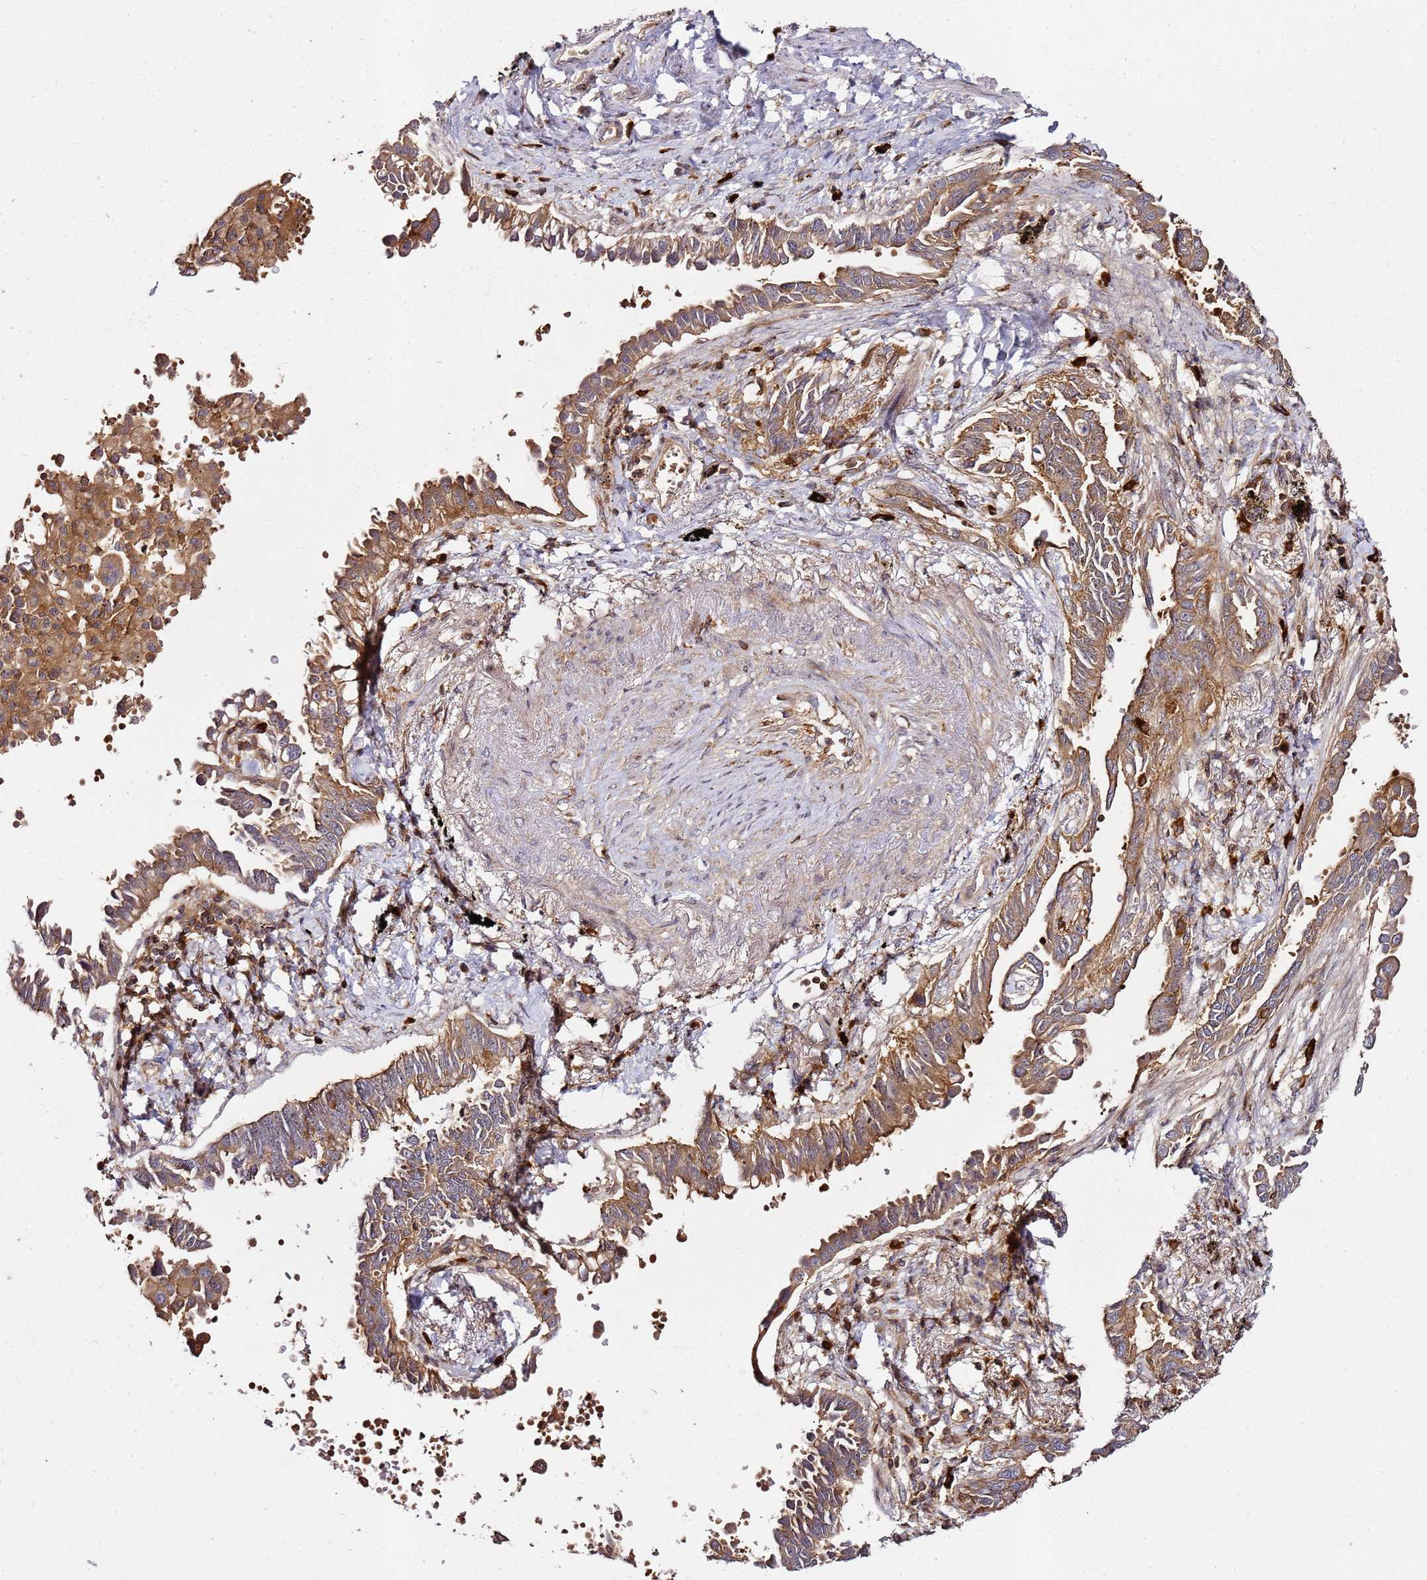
{"staining": {"intensity": "moderate", "quantity": ">75%", "location": "cytoplasmic/membranous"}, "tissue": "lung cancer", "cell_type": "Tumor cells", "image_type": "cancer", "snomed": [{"axis": "morphology", "description": "Adenocarcinoma, NOS"}, {"axis": "topography", "description": "Lung"}], "caption": "Protein analysis of lung cancer (adenocarcinoma) tissue shows moderate cytoplasmic/membranous positivity in about >75% of tumor cells.", "gene": "PRMT7", "patient": {"sex": "male", "age": 67}}